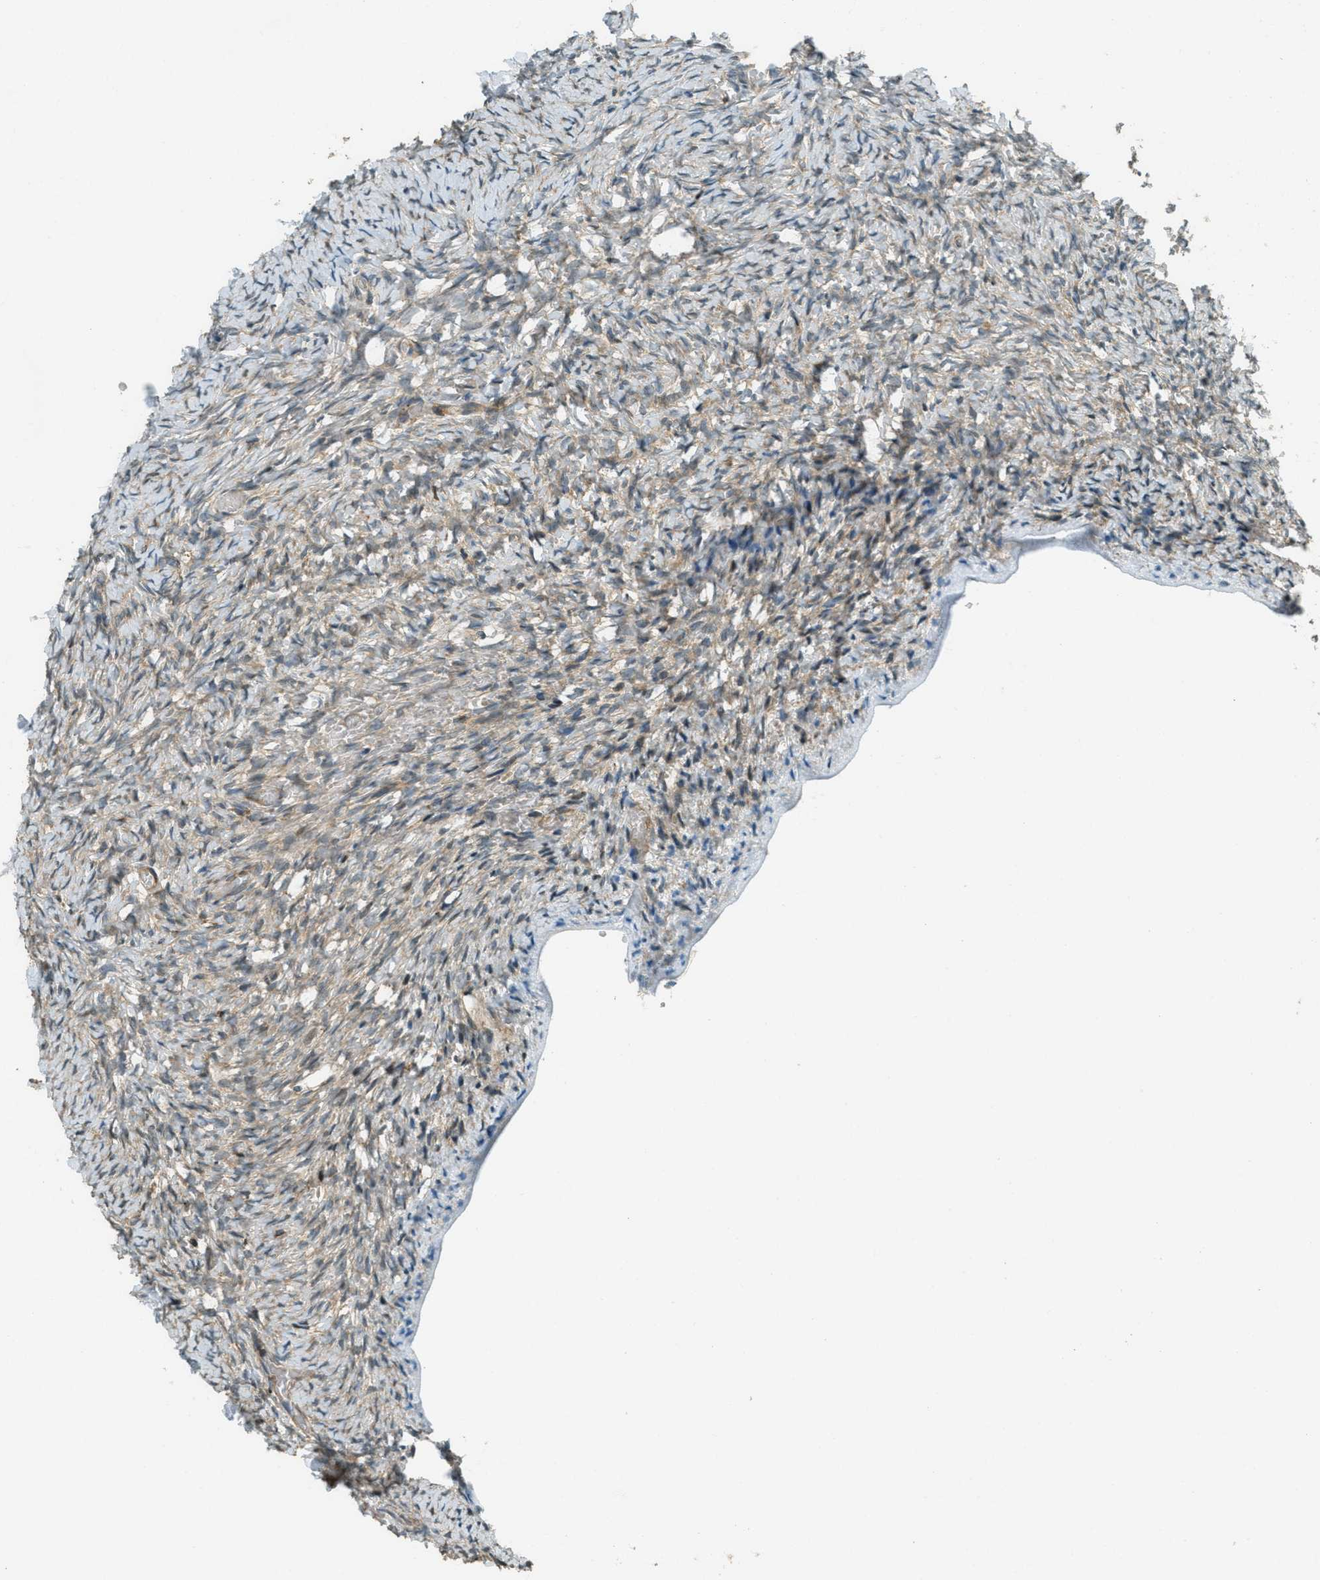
{"staining": {"intensity": "weak", "quantity": "25%-75%", "location": "cytoplasmic/membranous"}, "tissue": "ovary", "cell_type": "Ovarian stroma cells", "image_type": "normal", "snomed": [{"axis": "morphology", "description": "Normal tissue, NOS"}, {"axis": "topography", "description": "Ovary"}], "caption": "Immunohistochemistry (IHC) photomicrograph of benign human ovary stained for a protein (brown), which demonstrates low levels of weak cytoplasmic/membranous positivity in about 25%-75% of ovarian stroma cells.", "gene": "PTPN23", "patient": {"sex": "female", "age": 27}}